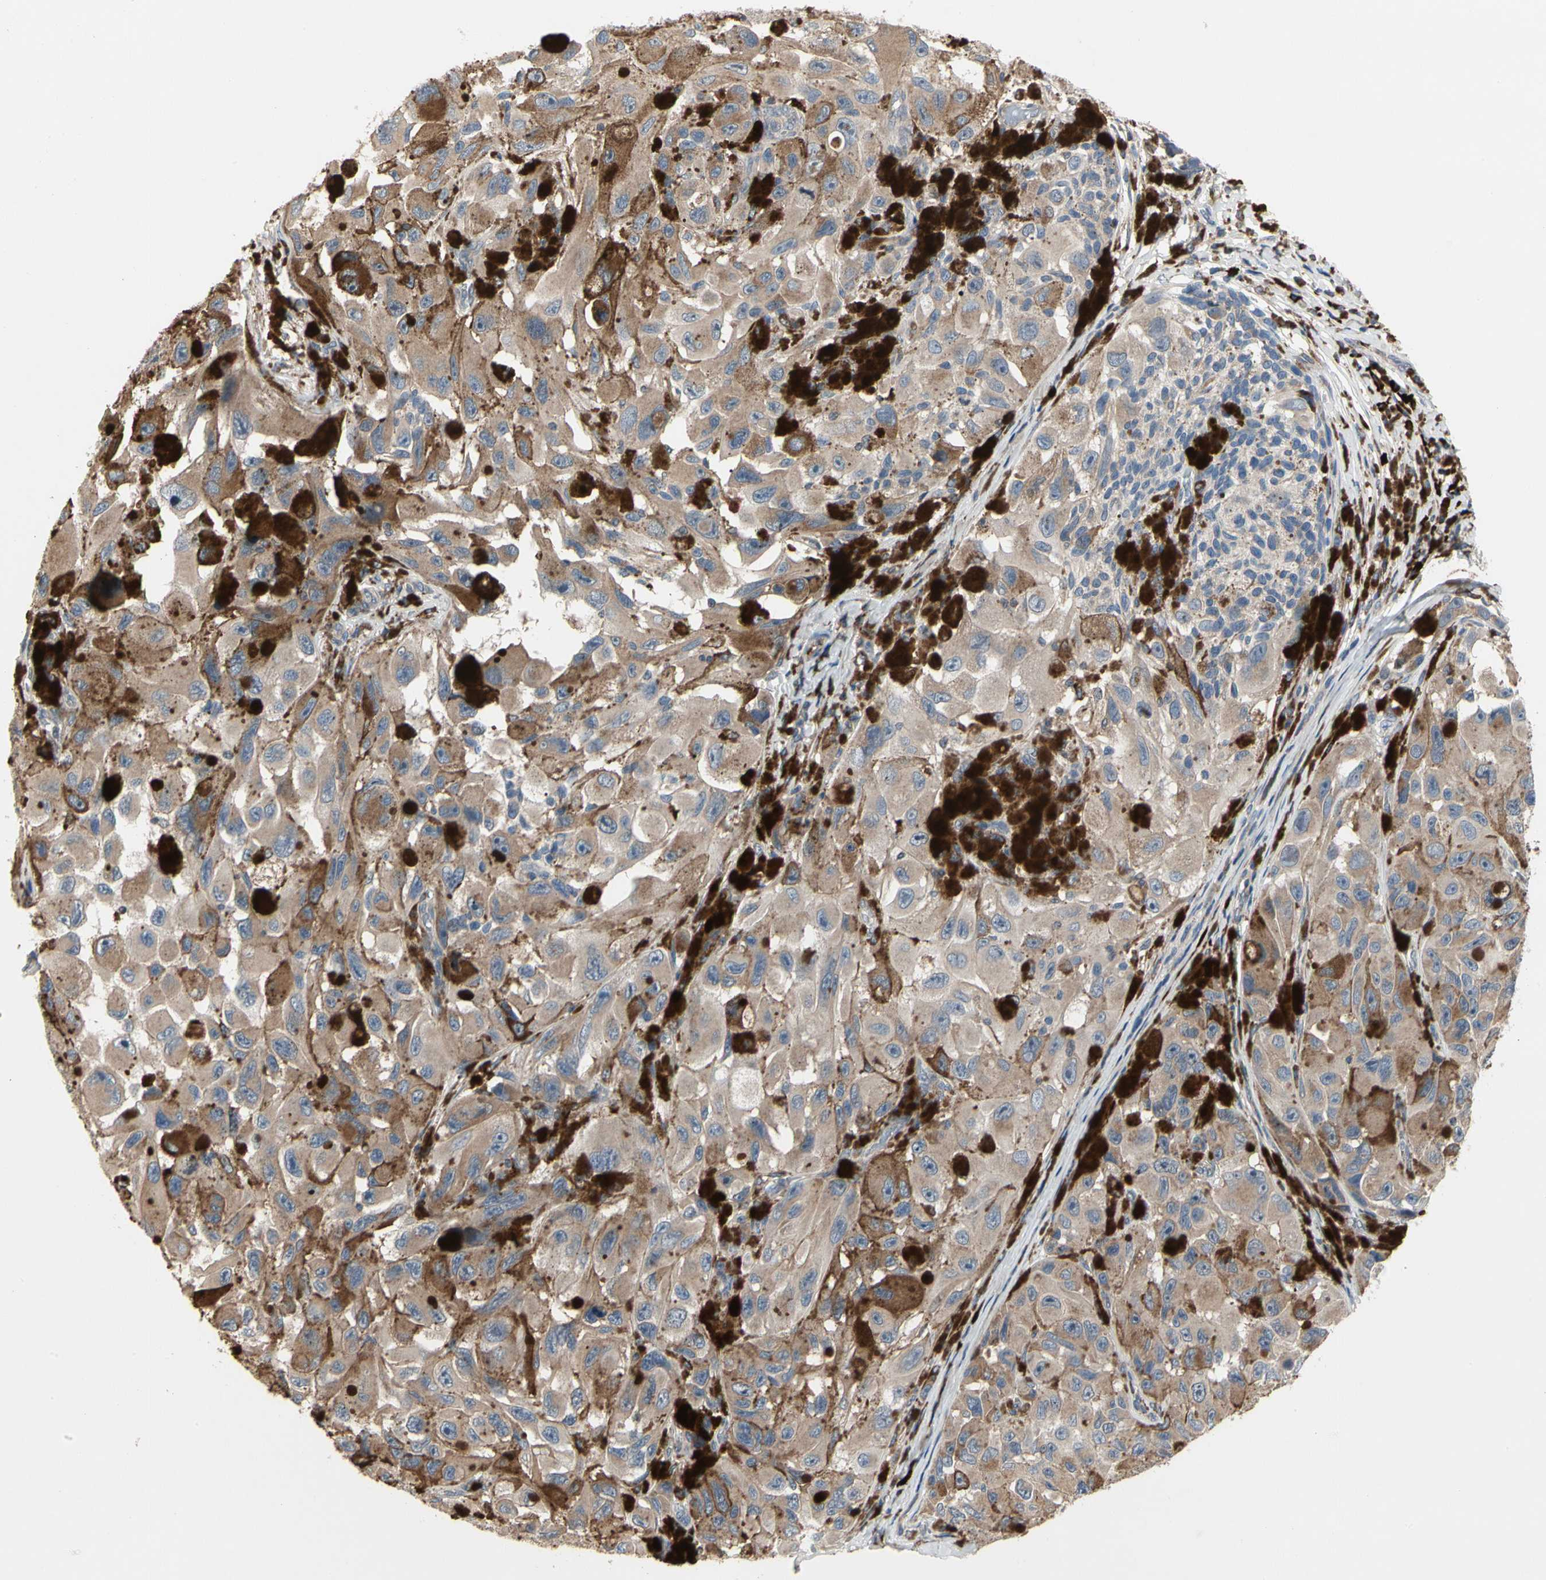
{"staining": {"intensity": "moderate", "quantity": ">75%", "location": "cytoplasmic/membranous"}, "tissue": "melanoma", "cell_type": "Tumor cells", "image_type": "cancer", "snomed": [{"axis": "morphology", "description": "Malignant melanoma, NOS"}, {"axis": "topography", "description": "Skin"}], "caption": "A micrograph of human malignant melanoma stained for a protein shows moderate cytoplasmic/membranous brown staining in tumor cells.", "gene": "MMEL1", "patient": {"sex": "female", "age": 73}}